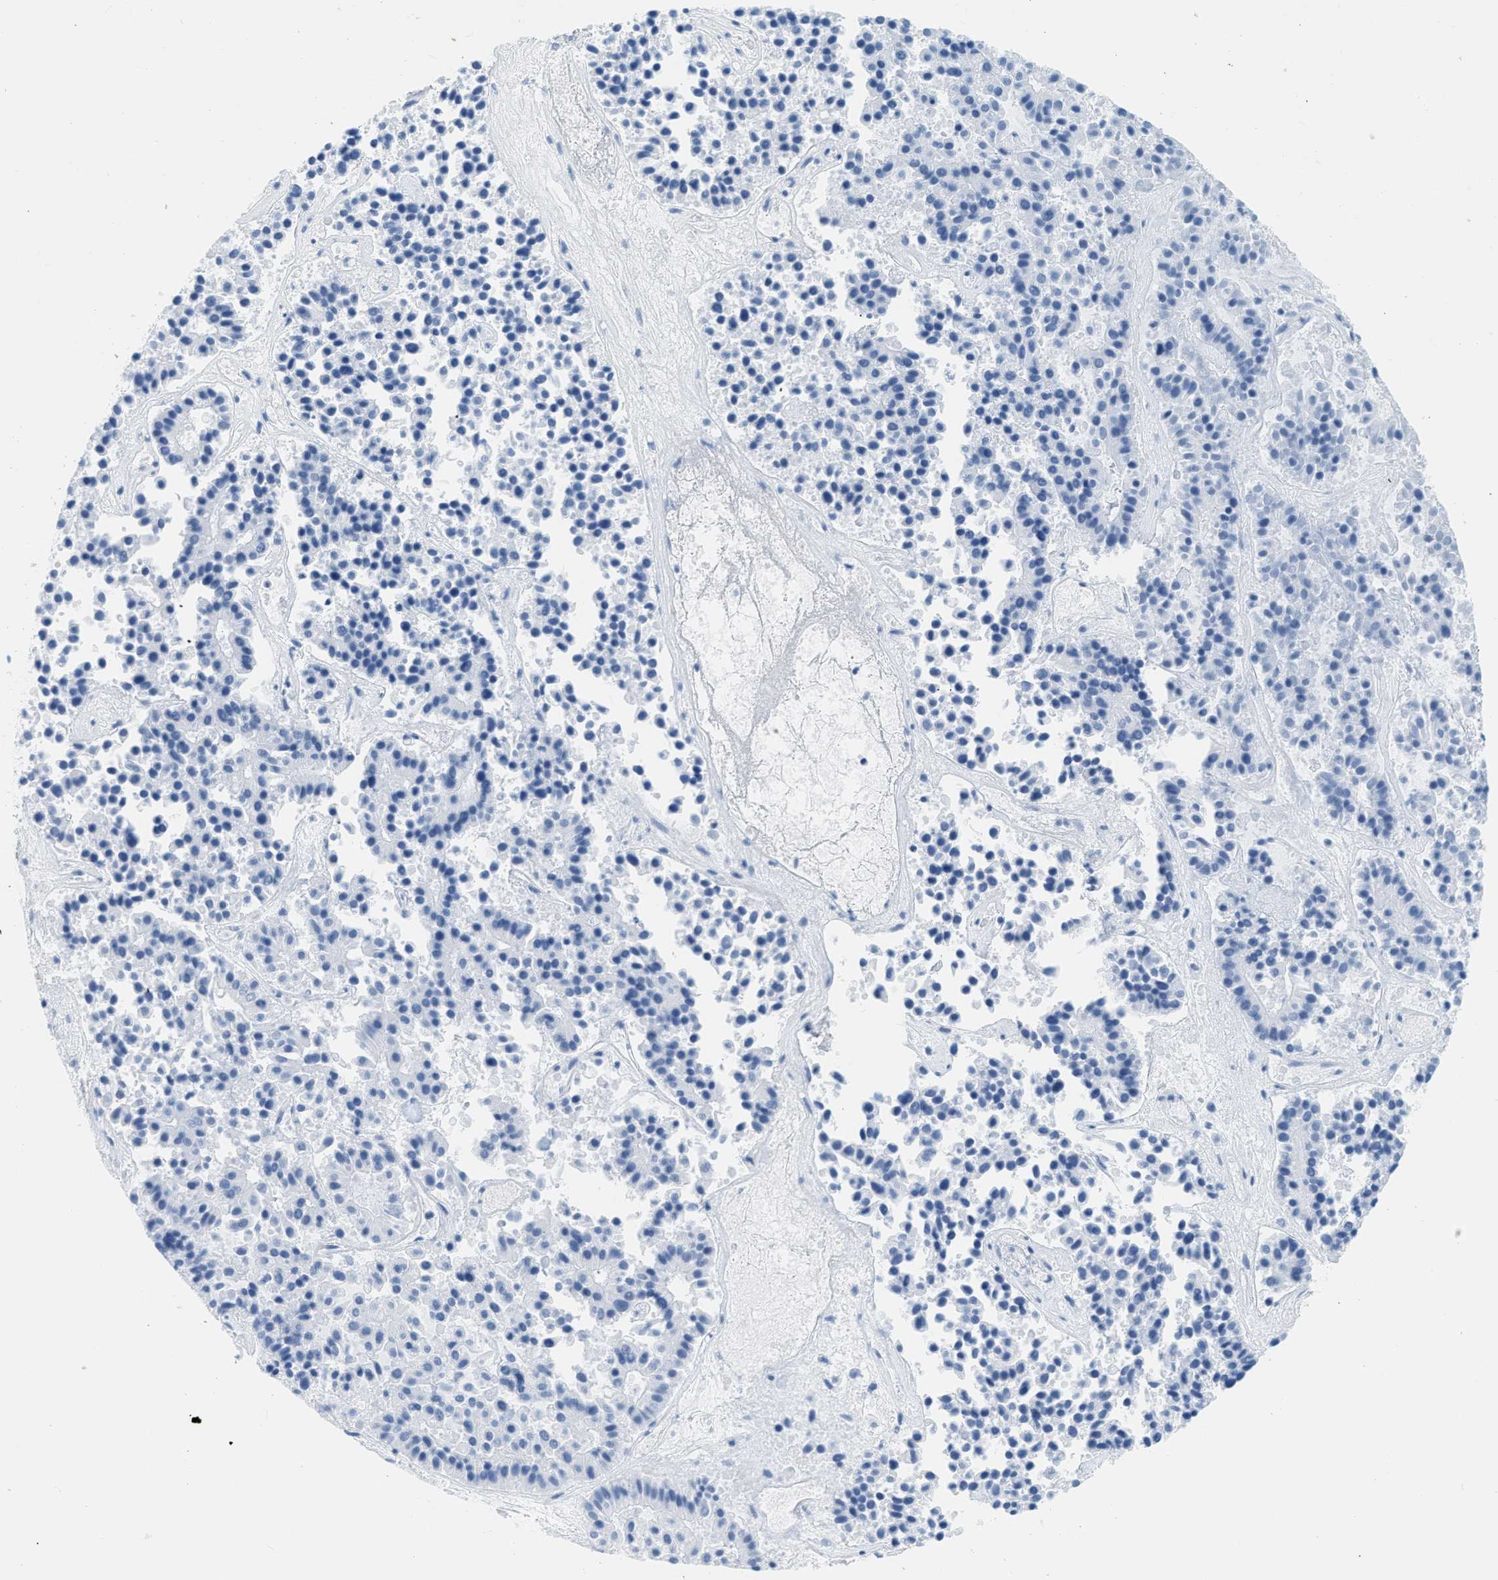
{"staining": {"intensity": "negative", "quantity": "none", "location": "none"}, "tissue": "pancreatic cancer", "cell_type": "Tumor cells", "image_type": "cancer", "snomed": [{"axis": "morphology", "description": "Adenocarcinoma, NOS"}, {"axis": "topography", "description": "Pancreas"}], "caption": "This is an IHC micrograph of pancreatic cancer. There is no staining in tumor cells.", "gene": "DES", "patient": {"sex": "male", "age": 50}}